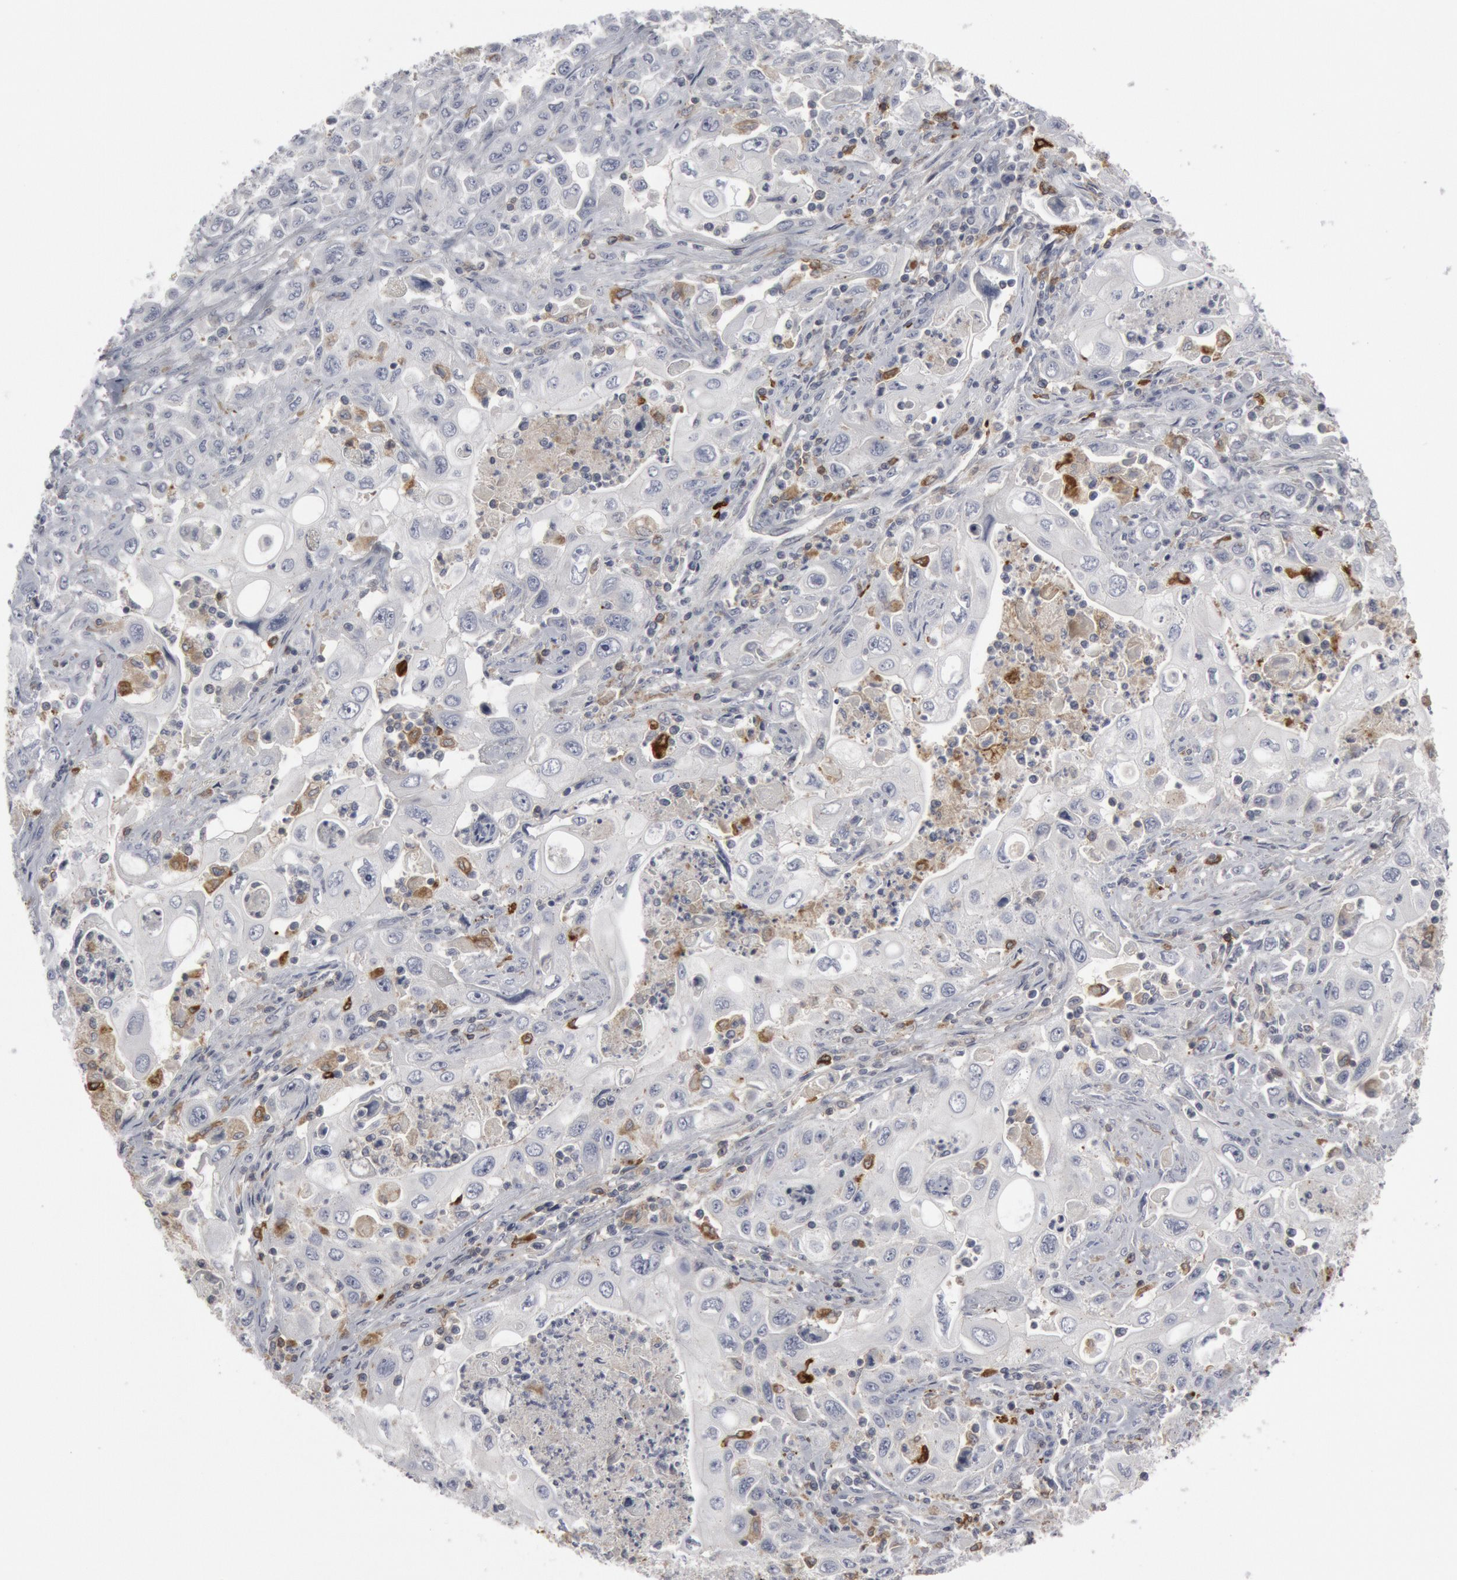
{"staining": {"intensity": "negative", "quantity": "none", "location": "none"}, "tissue": "pancreatic cancer", "cell_type": "Tumor cells", "image_type": "cancer", "snomed": [{"axis": "morphology", "description": "Adenocarcinoma, NOS"}, {"axis": "topography", "description": "Pancreas"}], "caption": "Adenocarcinoma (pancreatic) was stained to show a protein in brown. There is no significant staining in tumor cells.", "gene": "C1QC", "patient": {"sex": "male", "age": 70}}